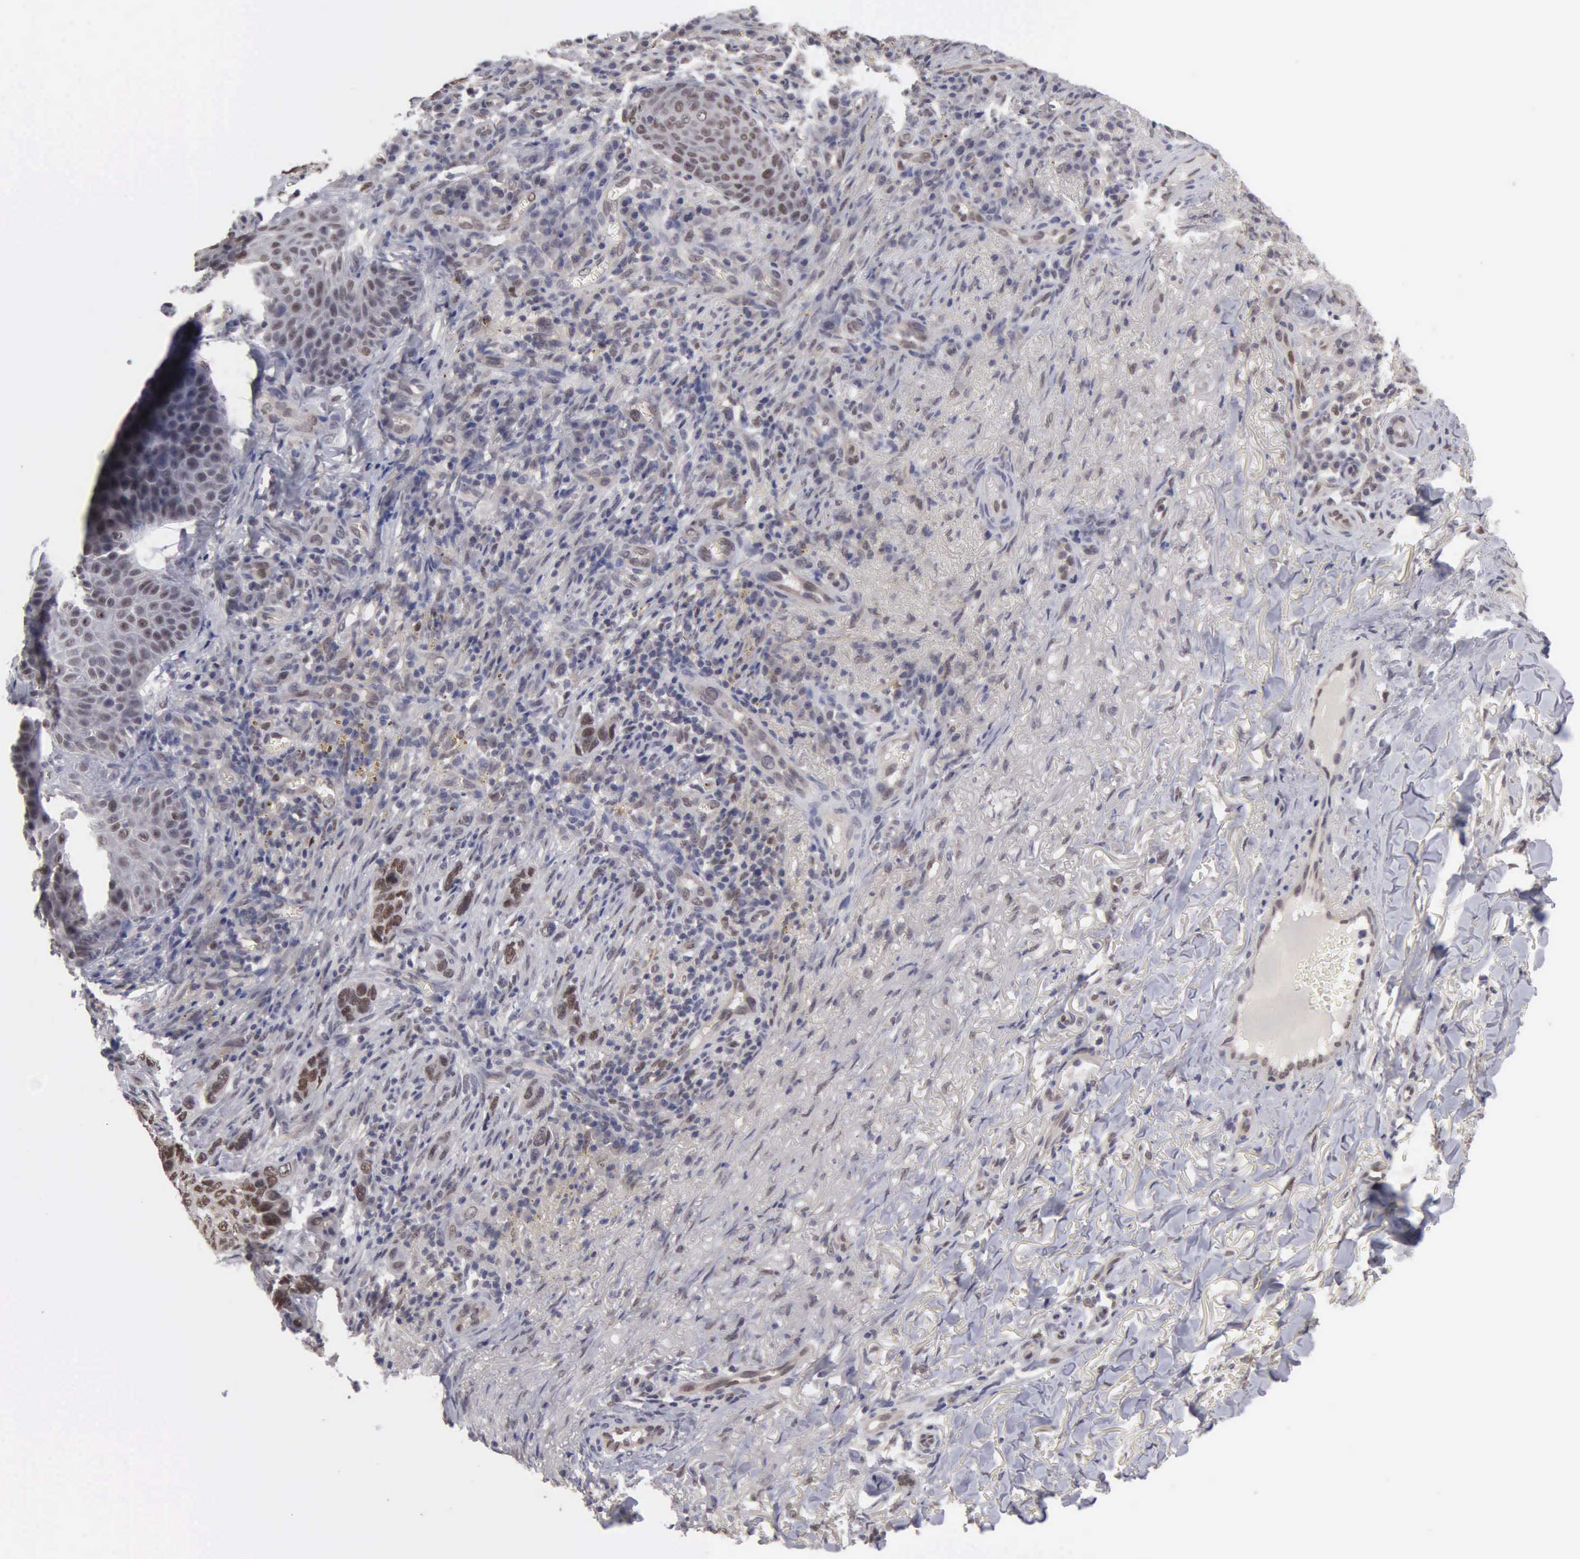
{"staining": {"intensity": "moderate", "quantity": ">75%", "location": "nuclear"}, "tissue": "skin cancer", "cell_type": "Tumor cells", "image_type": "cancer", "snomed": [{"axis": "morphology", "description": "Basal cell carcinoma"}, {"axis": "topography", "description": "Skin"}], "caption": "Protein staining of basal cell carcinoma (skin) tissue demonstrates moderate nuclear expression in approximately >75% of tumor cells. The protein is shown in brown color, while the nuclei are stained blue.", "gene": "ZBTB33", "patient": {"sex": "male", "age": 81}}